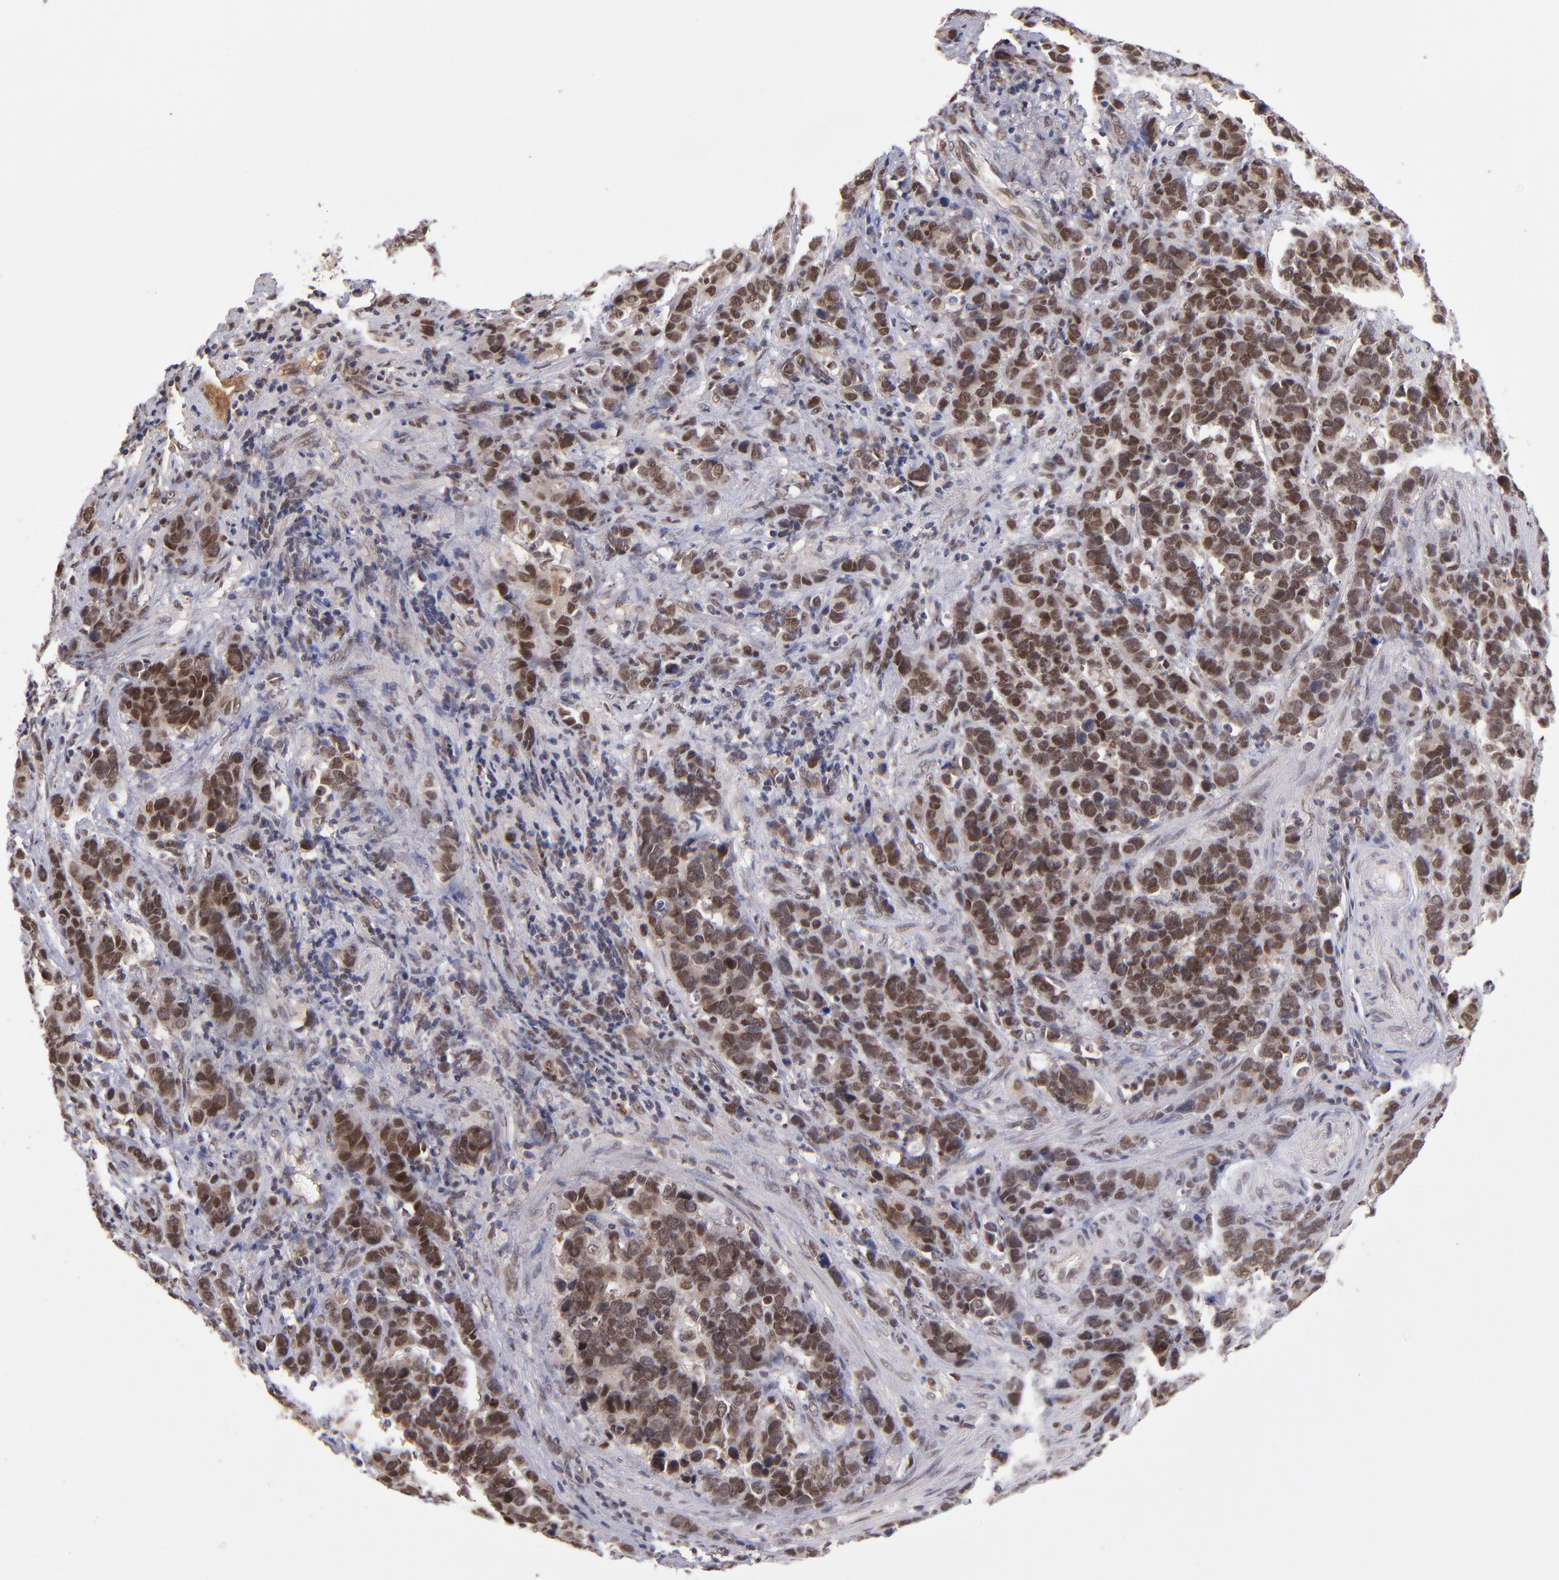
{"staining": {"intensity": "moderate", "quantity": ">75%", "location": "nuclear"}, "tissue": "stomach cancer", "cell_type": "Tumor cells", "image_type": "cancer", "snomed": [{"axis": "morphology", "description": "Adenocarcinoma, NOS"}, {"axis": "topography", "description": "Stomach, upper"}], "caption": "Protein staining shows moderate nuclear expression in about >75% of tumor cells in adenocarcinoma (stomach).", "gene": "EP300", "patient": {"sex": "male", "age": 71}}